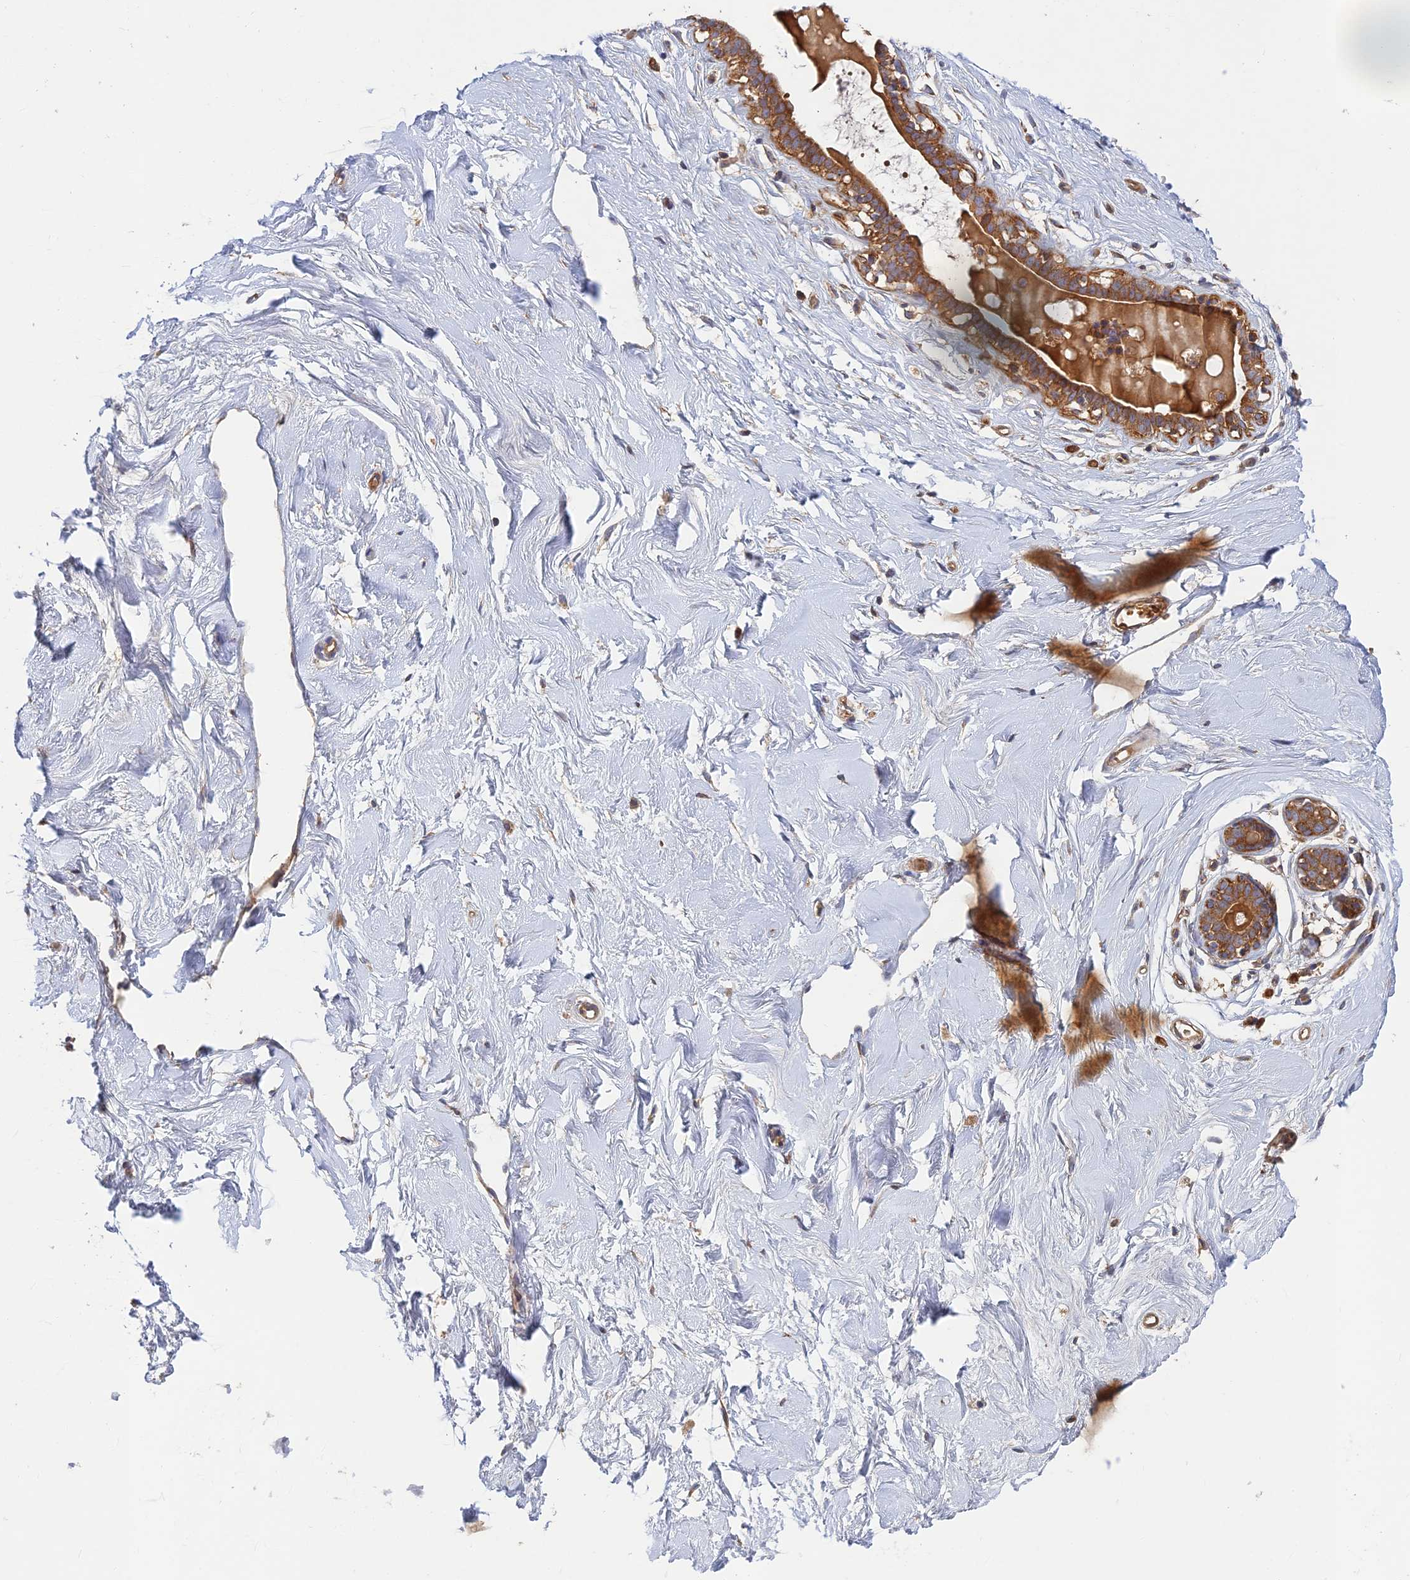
{"staining": {"intensity": "negative", "quantity": "none", "location": "none"}, "tissue": "breast", "cell_type": "Adipocytes", "image_type": "normal", "snomed": [{"axis": "morphology", "description": "Normal tissue, NOS"}, {"axis": "morphology", "description": "Adenoma, NOS"}, {"axis": "topography", "description": "Breast"}], "caption": "The photomicrograph shows no staining of adipocytes in unremarkable breast.", "gene": "RELCH", "patient": {"sex": "female", "age": 23}}